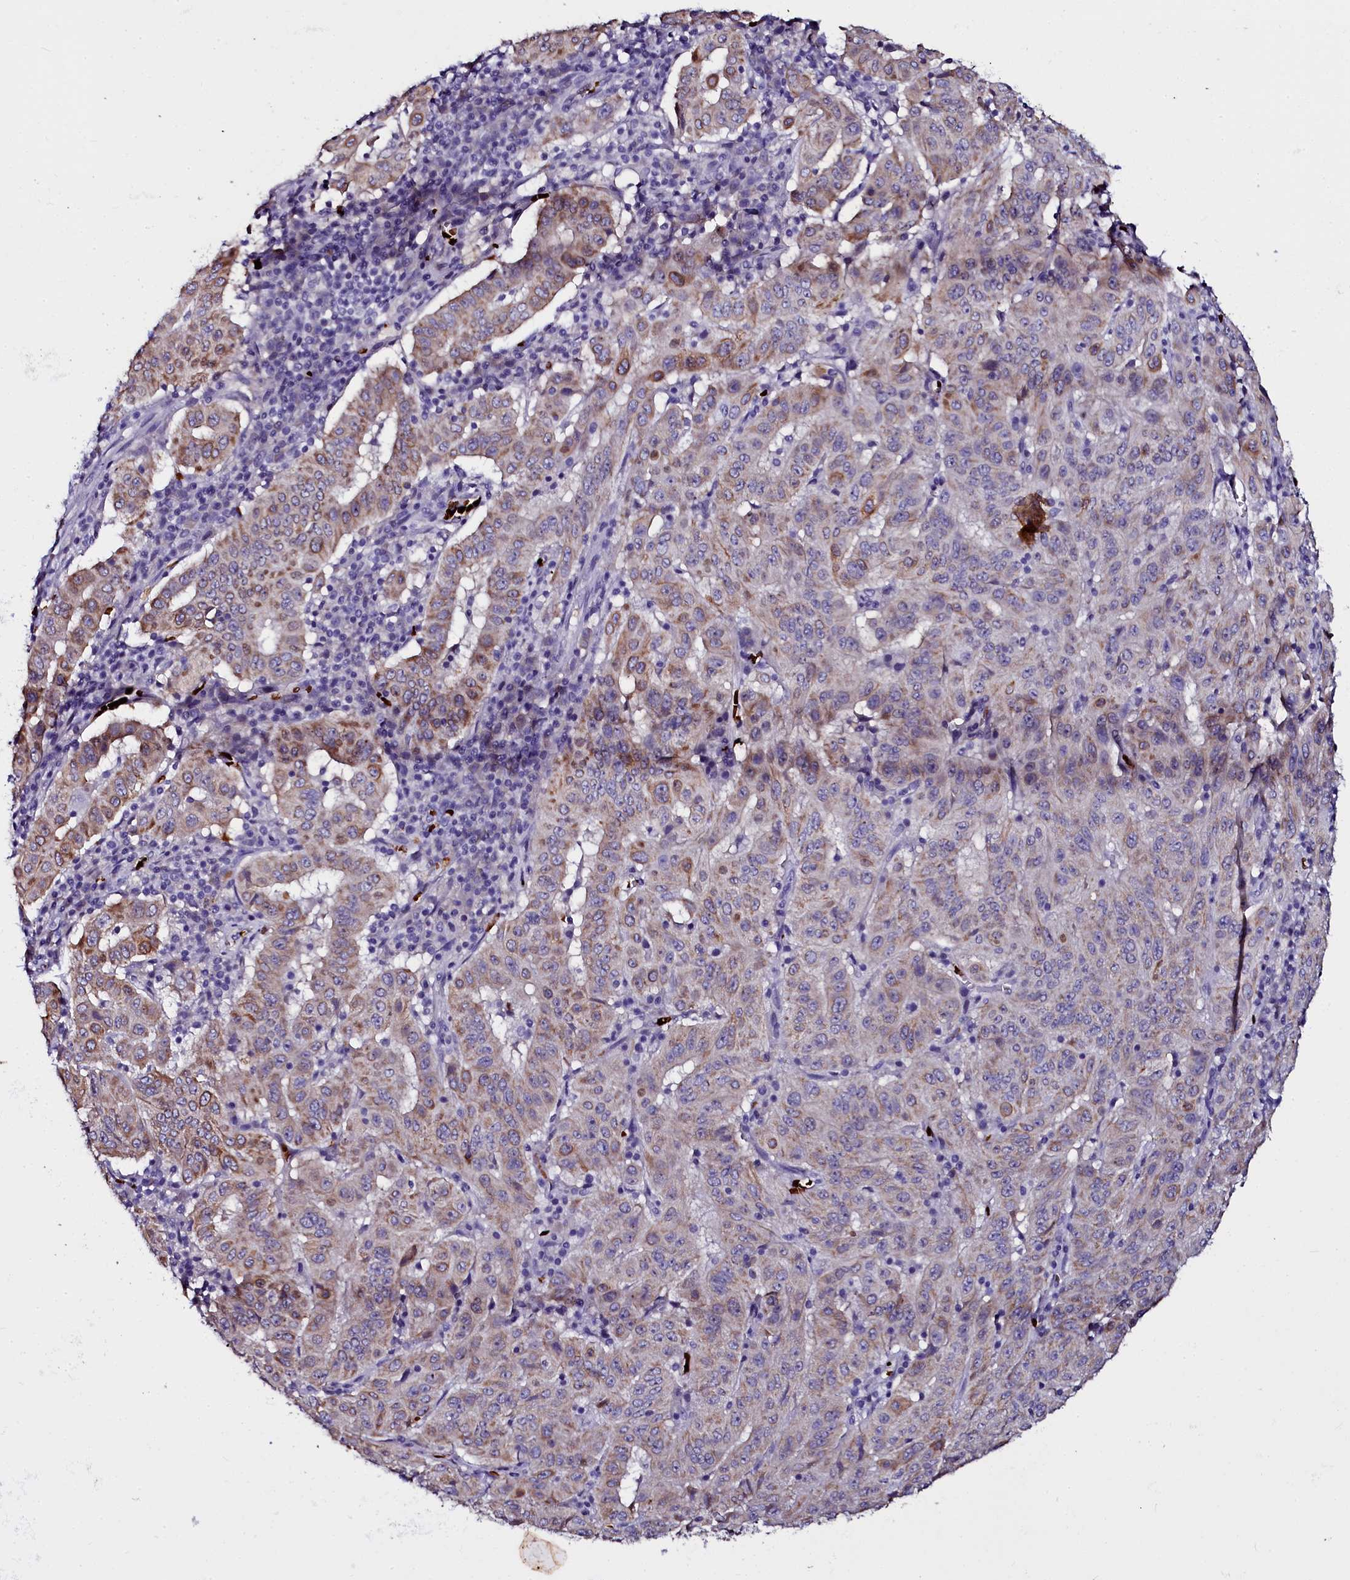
{"staining": {"intensity": "moderate", "quantity": "<25%", "location": "cytoplasmic/membranous"}, "tissue": "pancreatic cancer", "cell_type": "Tumor cells", "image_type": "cancer", "snomed": [{"axis": "morphology", "description": "Adenocarcinoma, NOS"}, {"axis": "topography", "description": "Pancreas"}], "caption": "High-magnification brightfield microscopy of adenocarcinoma (pancreatic) stained with DAB (brown) and counterstained with hematoxylin (blue). tumor cells exhibit moderate cytoplasmic/membranous staining is present in about<25% of cells. The staining is performed using DAB brown chromogen to label protein expression. The nuclei are counter-stained blue using hematoxylin.", "gene": "CTDSPL2", "patient": {"sex": "male", "age": 63}}